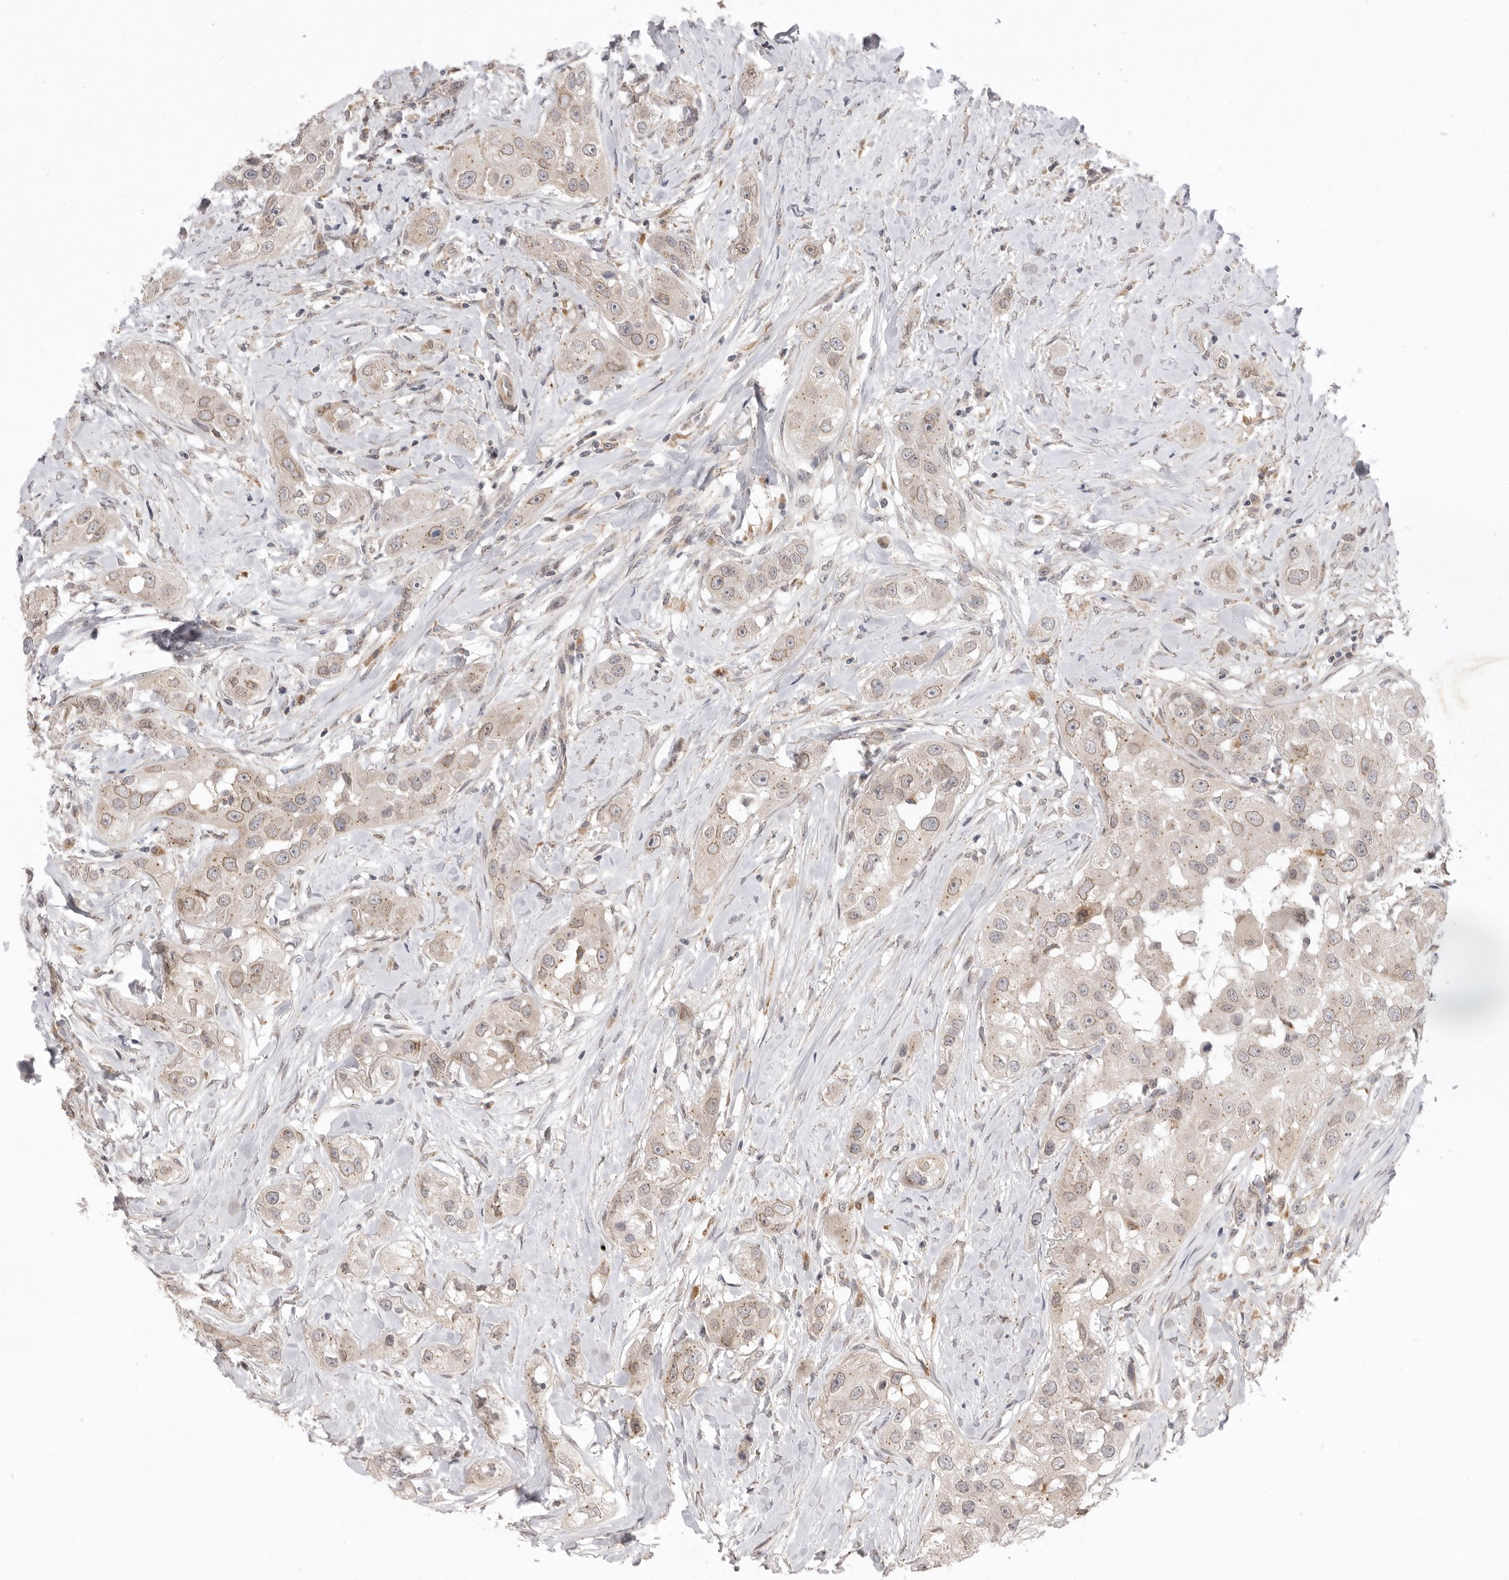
{"staining": {"intensity": "weak", "quantity": "<25%", "location": "cytoplasmic/membranous,nuclear"}, "tissue": "head and neck cancer", "cell_type": "Tumor cells", "image_type": "cancer", "snomed": [{"axis": "morphology", "description": "Normal tissue, NOS"}, {"axis": "morphology", "description": "Squamous cell carcinoma, NOS"}, {"axis": "topography", "description": "Skeletal muscle"}, {"axis": "topography", "description": "Head-Neck"}], "caption": "There is no significant expression in tumor cells of head and neck cancer.", "gene": "TLR3", "patient": {"sex": "male", "age": 51}}